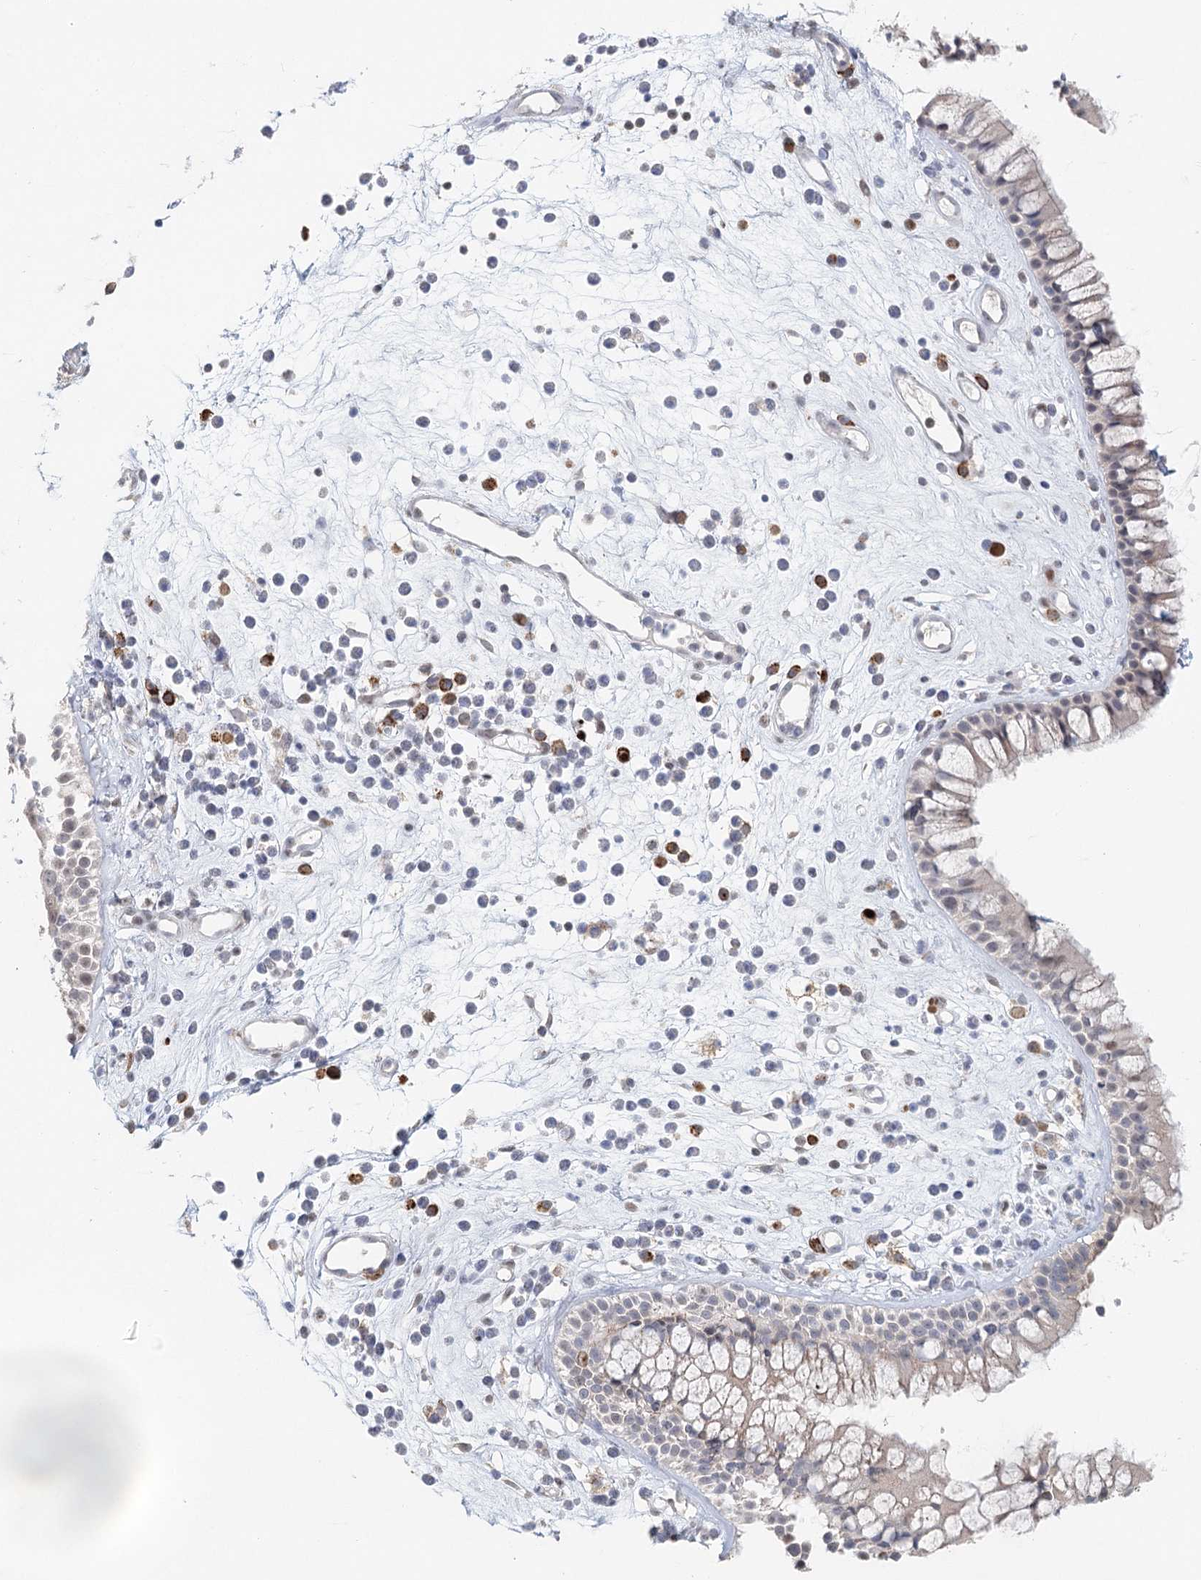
{"staining": {"intensity": "moderate", "quantity": "<25%", "location": "nuclear"}, "tissue": "nasopharynx", "cell_type": "Respiratory epithelial cells", "image_type": "normal", "snomed": [{"axis": "morphology", "description": "Normal tissue, NOS"}, {"axis": "morphology", "description": "Inflammation, NOS"}, {"axis": "topography", "description": "Nasopharynx"}], "caption": "Nasopharynx stained for a protein shows moderate nuclear positivity in respiratory epithelial cells. The protein is shown in brown color, while the nuclei are stained blue.", "gene": "BNIP5", "patient": {"sex": "male", "age": 29}}